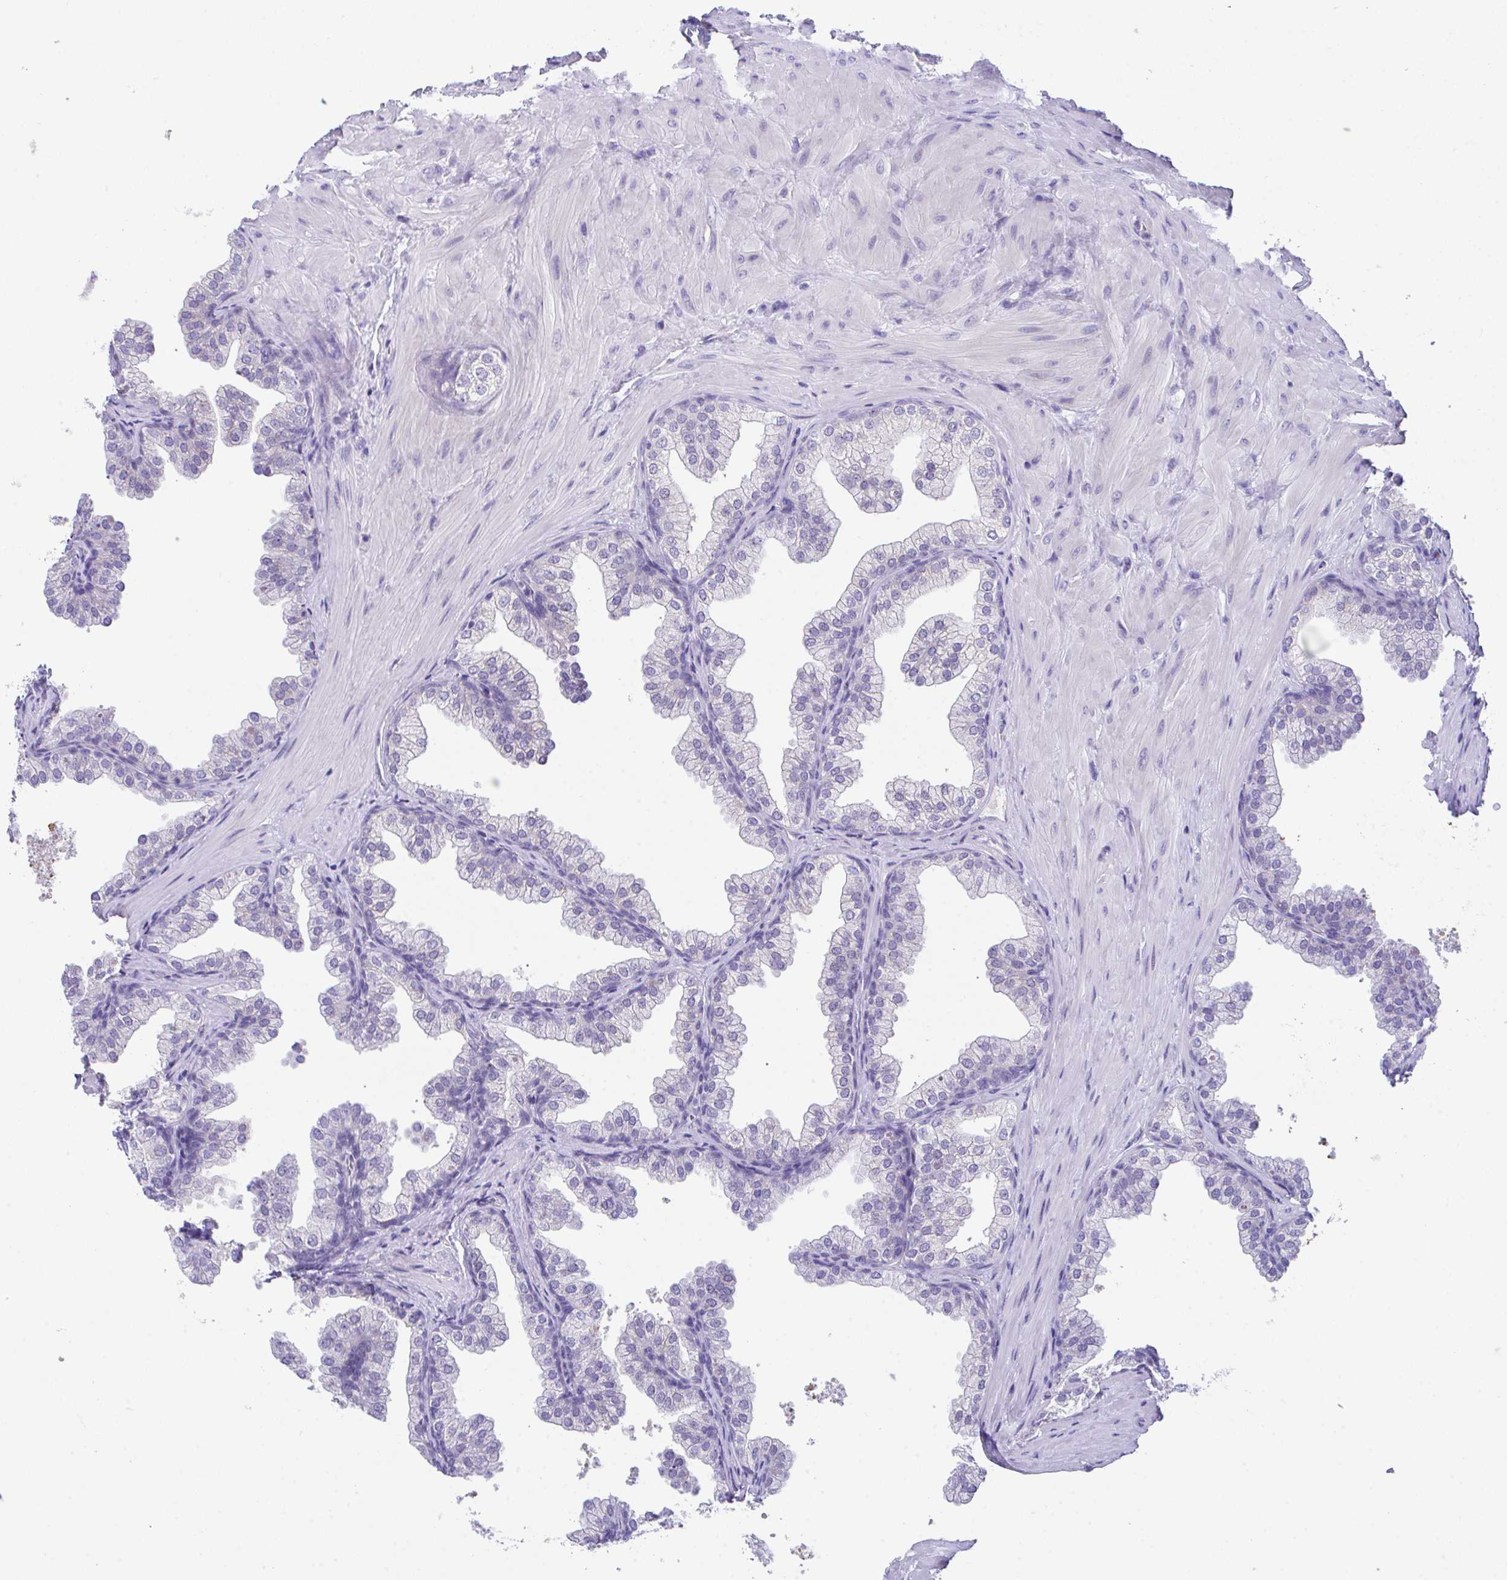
{"staining": {"intensity": "negative", "quantity": "none", "location": "none"}, "tissue": "prostate", "cell_type": "Glandular cells", "image_type": "normal", "snomed": [{"axis": "morphology", "description": "Normal tissue, NOS"}, {"axis": "topography", "description": "Prostate"}], "caption": "Protein analysis of benign prostate demonstrates no significant positivity in glandular cells.", "gene": "HOXB4", "patient": {"sex": "male", "age": 37}}